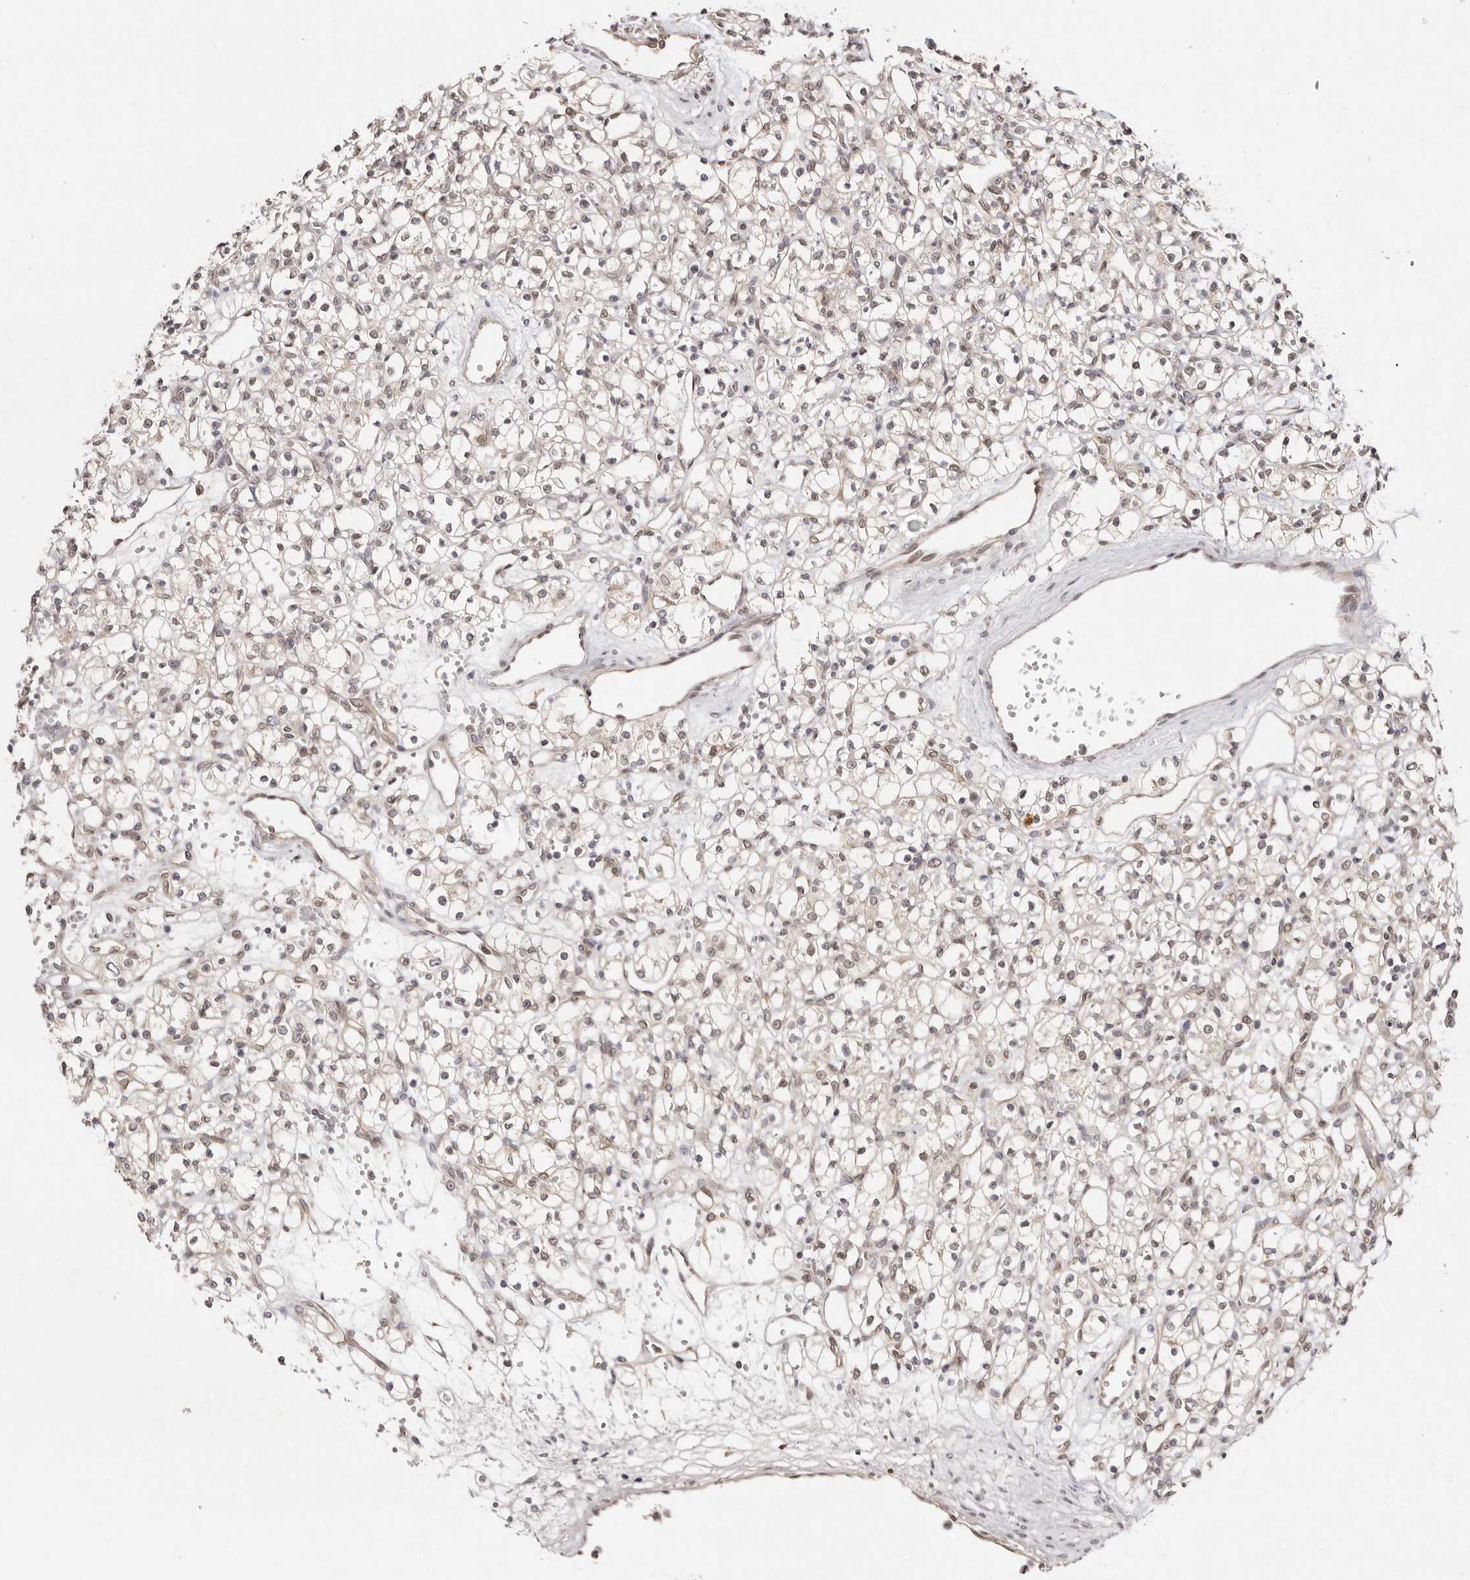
{"staining": {"intensity": "weak", "quantity": "25%-75%", "location": "nuclear"}, "tissue": "renal cancer", "cell_type": "Tumor cells", "image_type": "cancer", "snomed": [{"axis": "morphology", "description": "Adenocarcinoma, NOS"}, {"axis": "topography", "description": "Kidney"}], "caption": "Renal cancer stained with DAB IHC reveals low levels of weak nuclear positivity in about 25%-75% of tumor cells. (DAB (3,3'-diaminobenzidine) = brown stain, brightfield microscopy at high magnification).", "gene": "LCORL", "patient": {"sex": "female", "age": 59}}